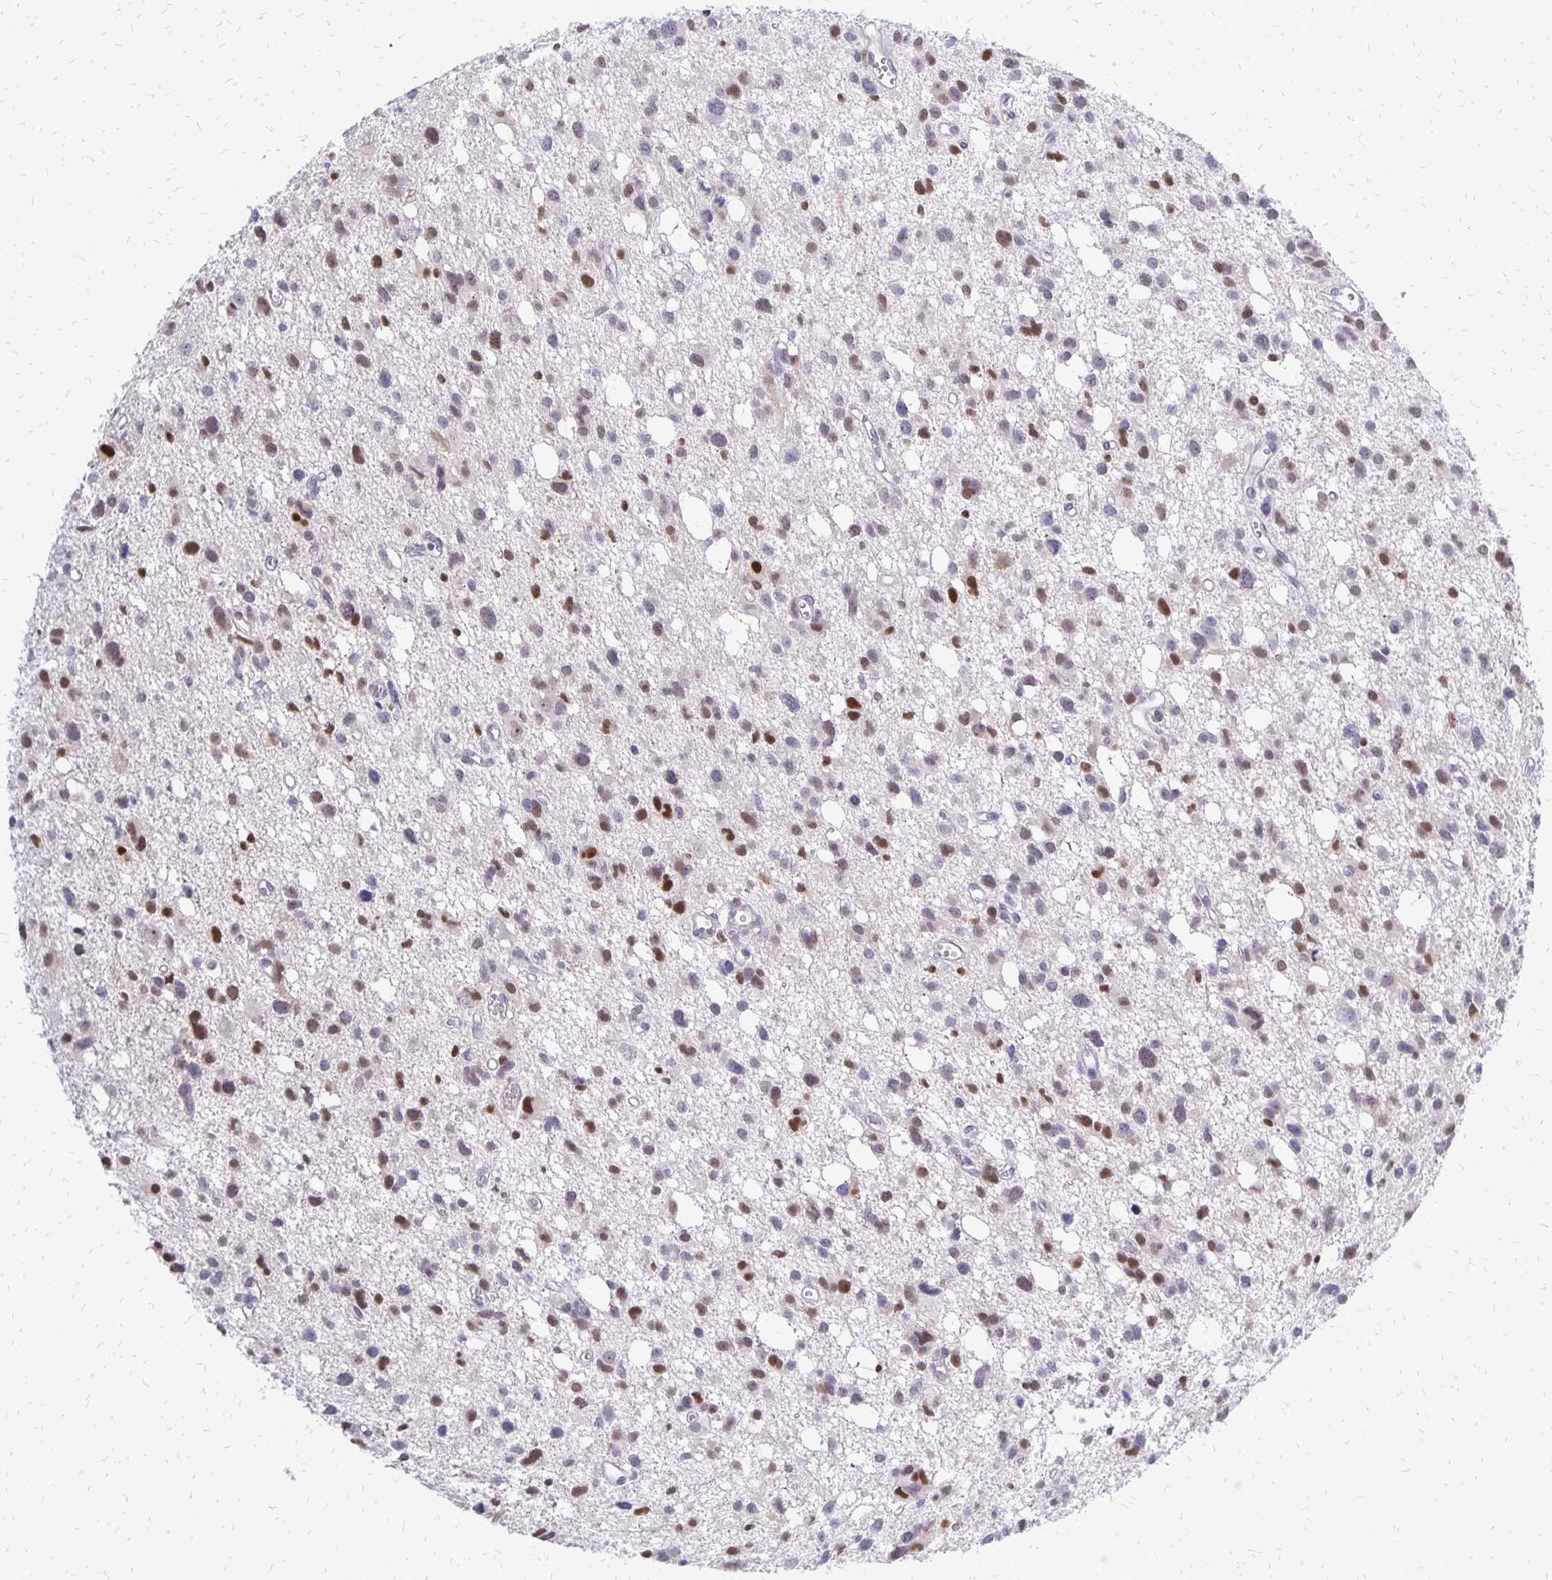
{"staining": {"intensity": "moderate", "quantity": "25%-75%", "location": "nuclear"}, "tissue": "glioma", "cell_type": "Tumor cells", "image_type": "cancer", "snomed": [{"axis": "morphology", "description": "Glioma, malignant, High grade"}, {"axis": "topography", "description": "Brain"}], "caption": "Moderate nuclear expression for a protein is seen in about 25%-75% of tumor cells of glioma using immunohistochemistry (IHC).", "gene": "DCK", "patient": {"sex": "male", "age": 23}}